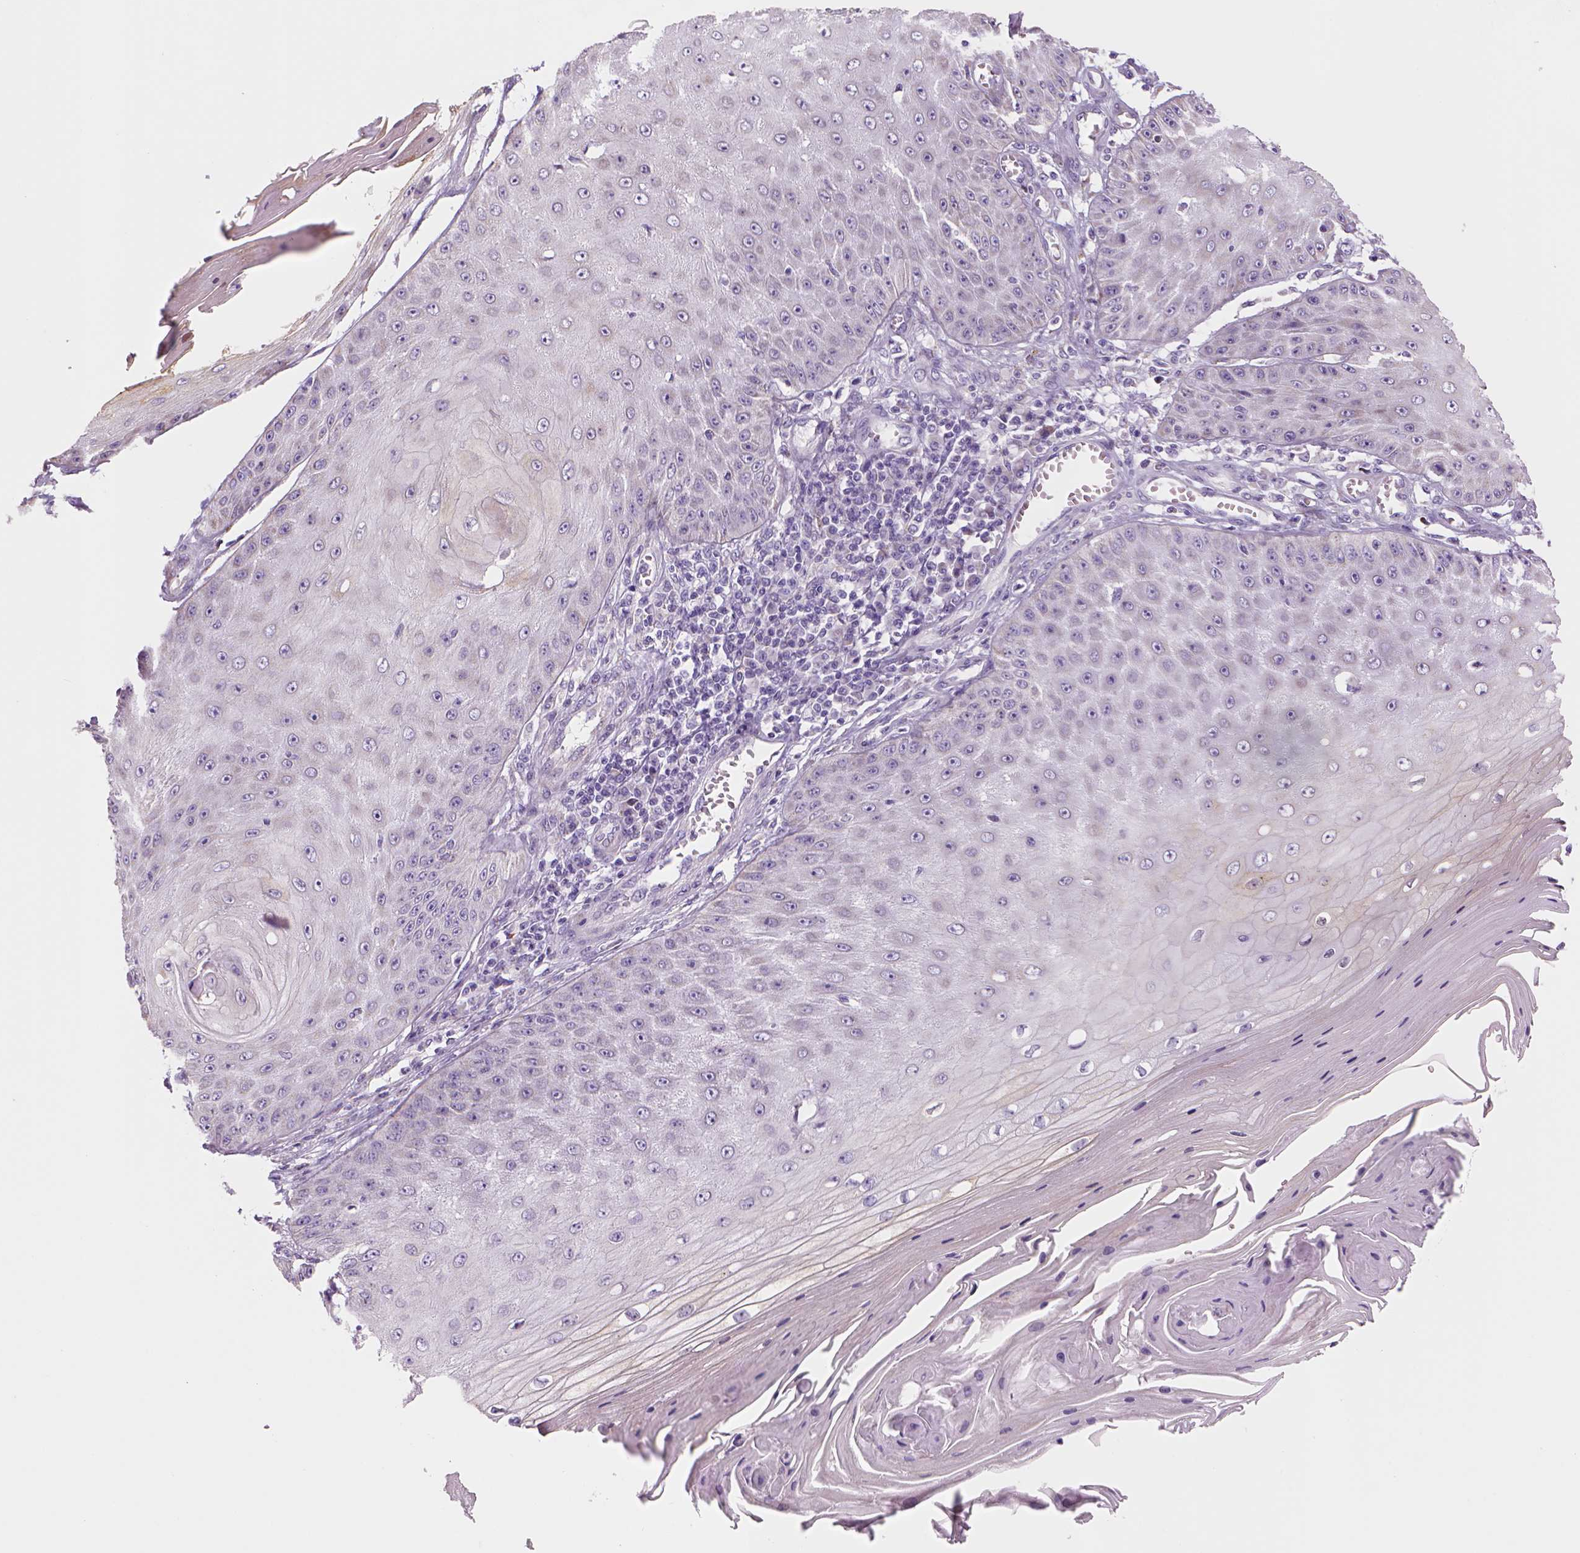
{"staining": {"intensity": "negative", "quantity": "none", "location": "none"}, "tissue": "skin cancer", "cell_type": "Tumor cells", "image_type": "cancer", "snomed": [{"axis": "morphology", "description": "Squamous cell carcinoma, NOS"}, {"axis": "topography", "description": "Skin"}], "caption": "Tumor cells show no significant expression in skin squamous cell carcinoma. The staining is performed using DAB brown chromogen with nuclei counter-stained in using hematoxylin.", "gene": "CES2", "patient": {"sex": "male", "age": 70}}